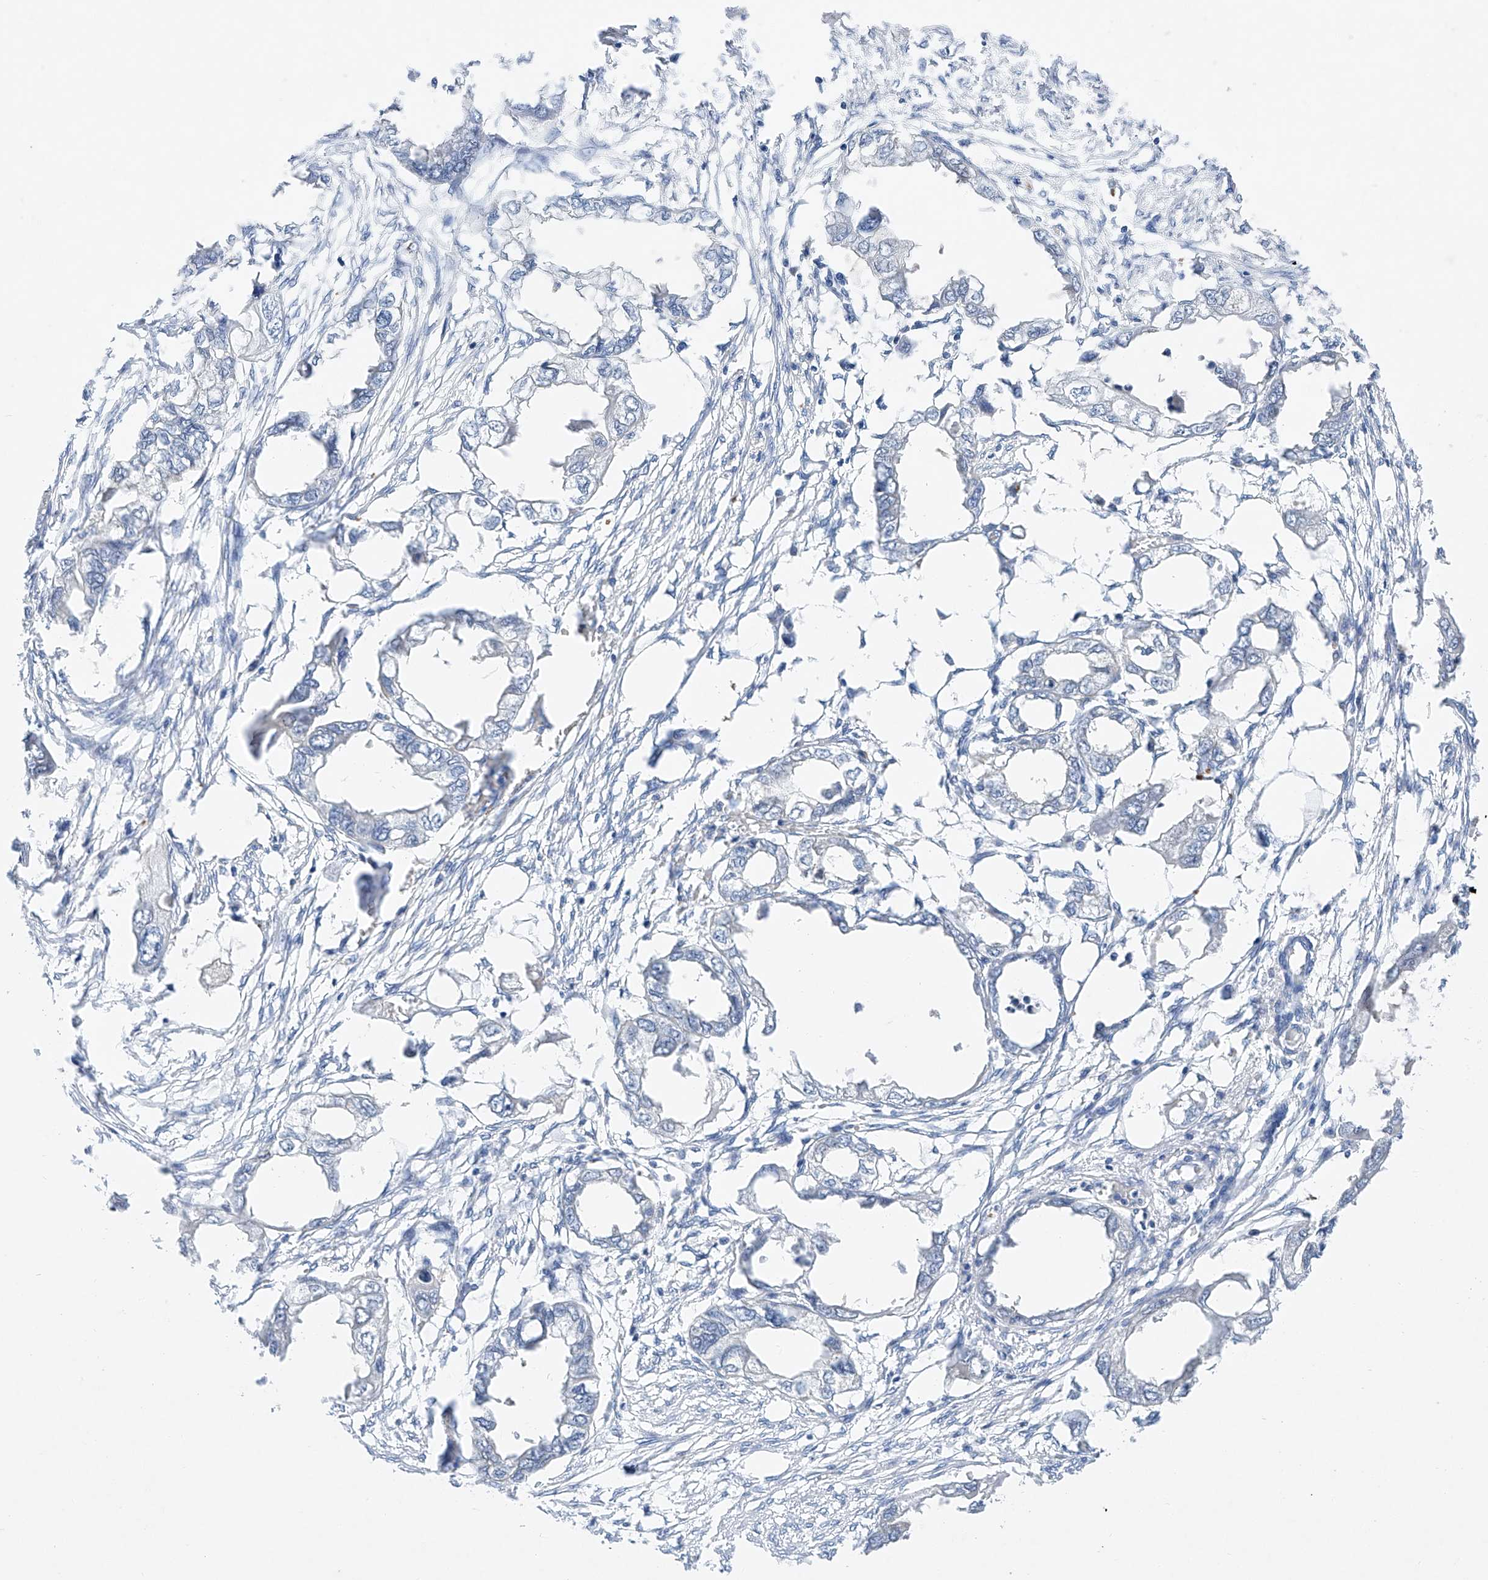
{"staining": {"intensity": "negative", "quantity": "none", "location": "none"}, "tissue": "endometrial cancer", "cell_type": "Tumor cells", "image_type": "cancer", "snomed": [{"axis": "morphology", "description": "Adenocarcinoma, NOS"}, {"axis": "morphology", "description": "Adenocarcinoma, metastatic, NOS"}, {"axis": "topography", "description": "Adipose tissue"}, {"axis": "topography", "description": "Endometrium"}], "caption": "Immunohistochemistry (IHC) photomicrograph of neoplastic tissue: endometrial cancer stained with DAB (3,3'-diaminobenzidine) demonstrates no significant protein expression in tumor cells.", "gene": "FUCA2", "patient": {"sex": "female", "age": 67}}